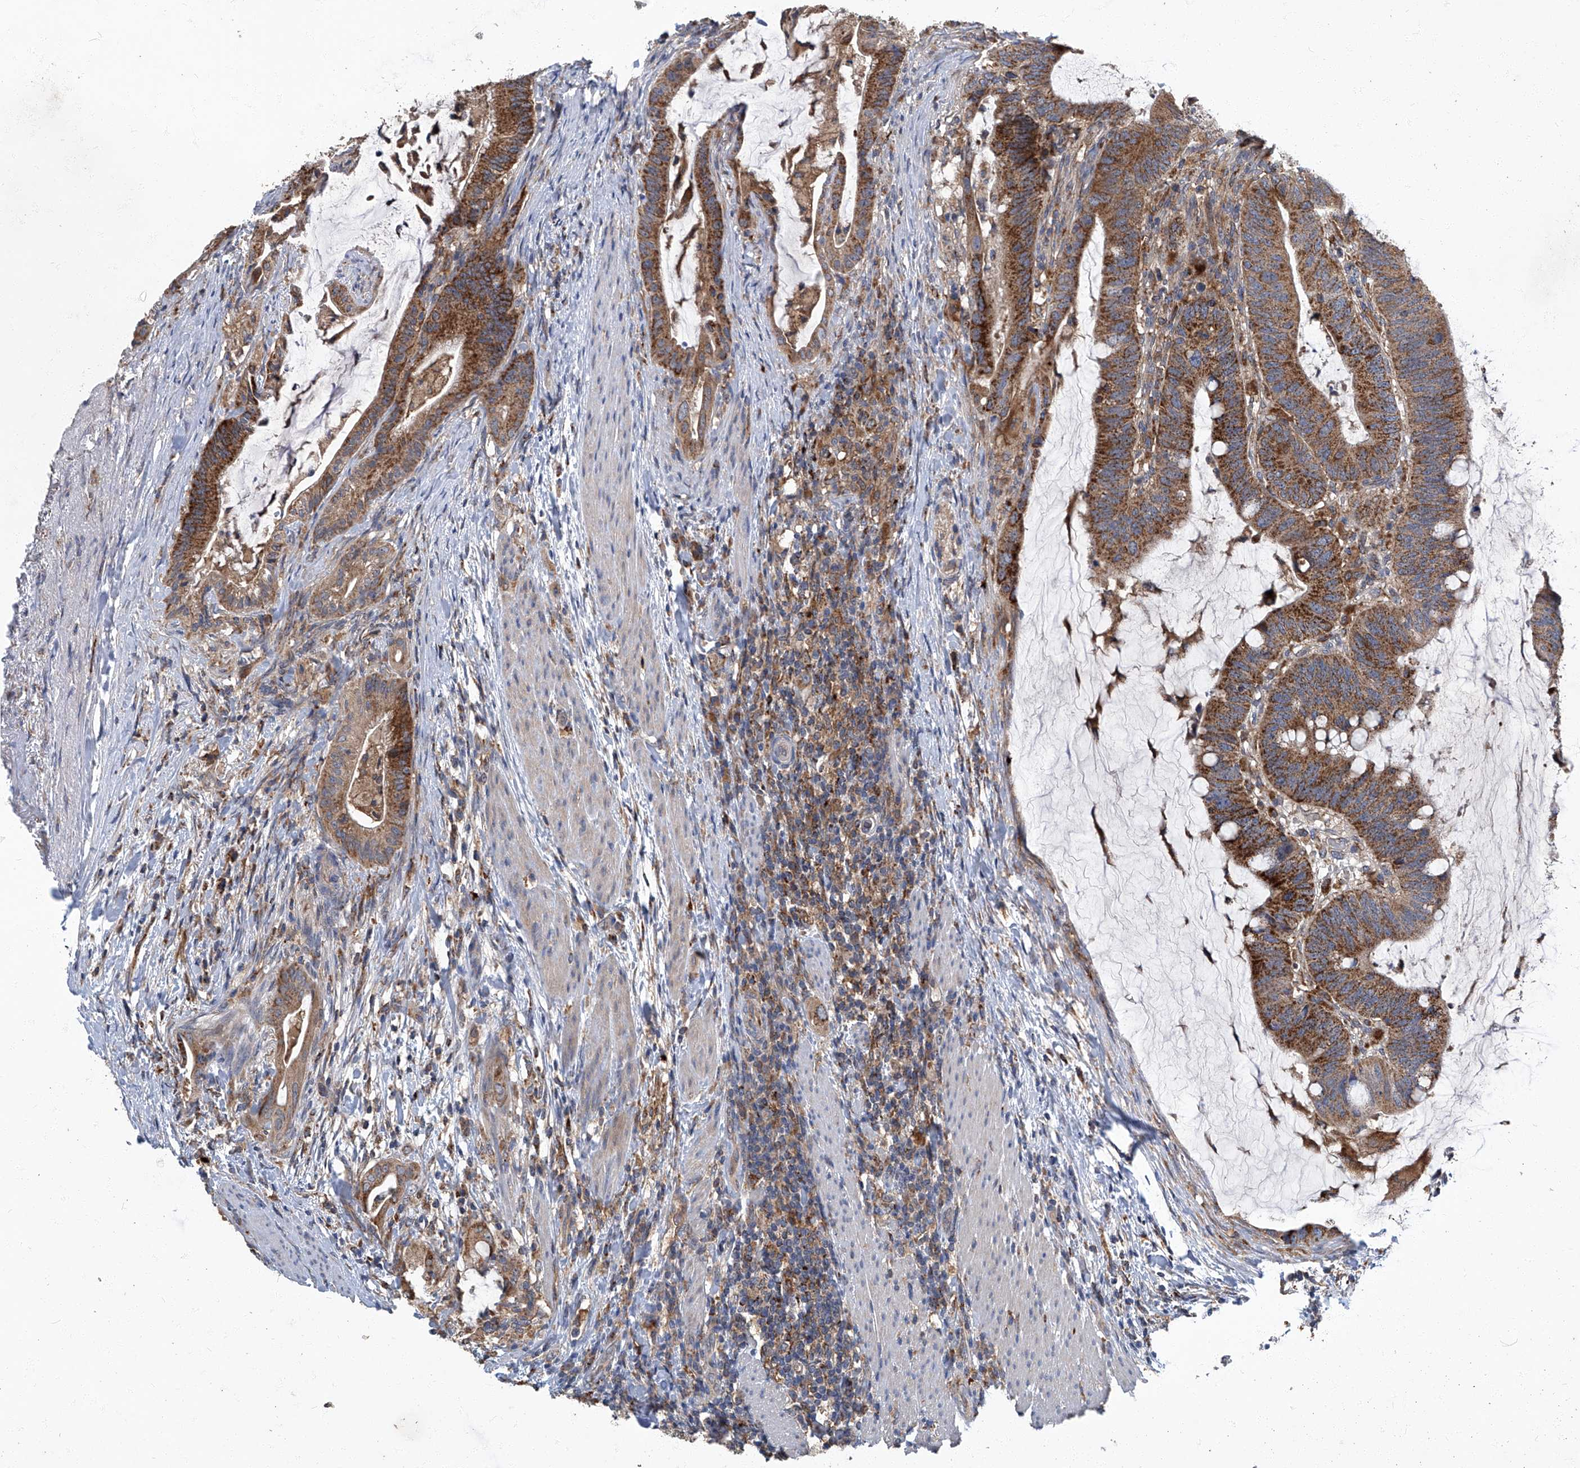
{"staining": {"intensity": "strong", "quantity": ">75%", "location": "cytoplasmic/membranous"}, "tissue": "colorectal cancer", "cell_type": "Tumor cells", "image_type": "cancer", "snomed": [{"axis": "morphology", "description": "Adenocarcinoma, NOS"}, {"axis": "topography", "description": "Colon"}], "caption": "A photomicrograph showing strong cytoplasmic/membranous expression in about >75% of tumor cells in adenocarcinoma (colorectal), as visualized by brown immunohistochemical staining.", "gene": "TNFRSF13B", "patient": {"sex": "female", "age": 66}}